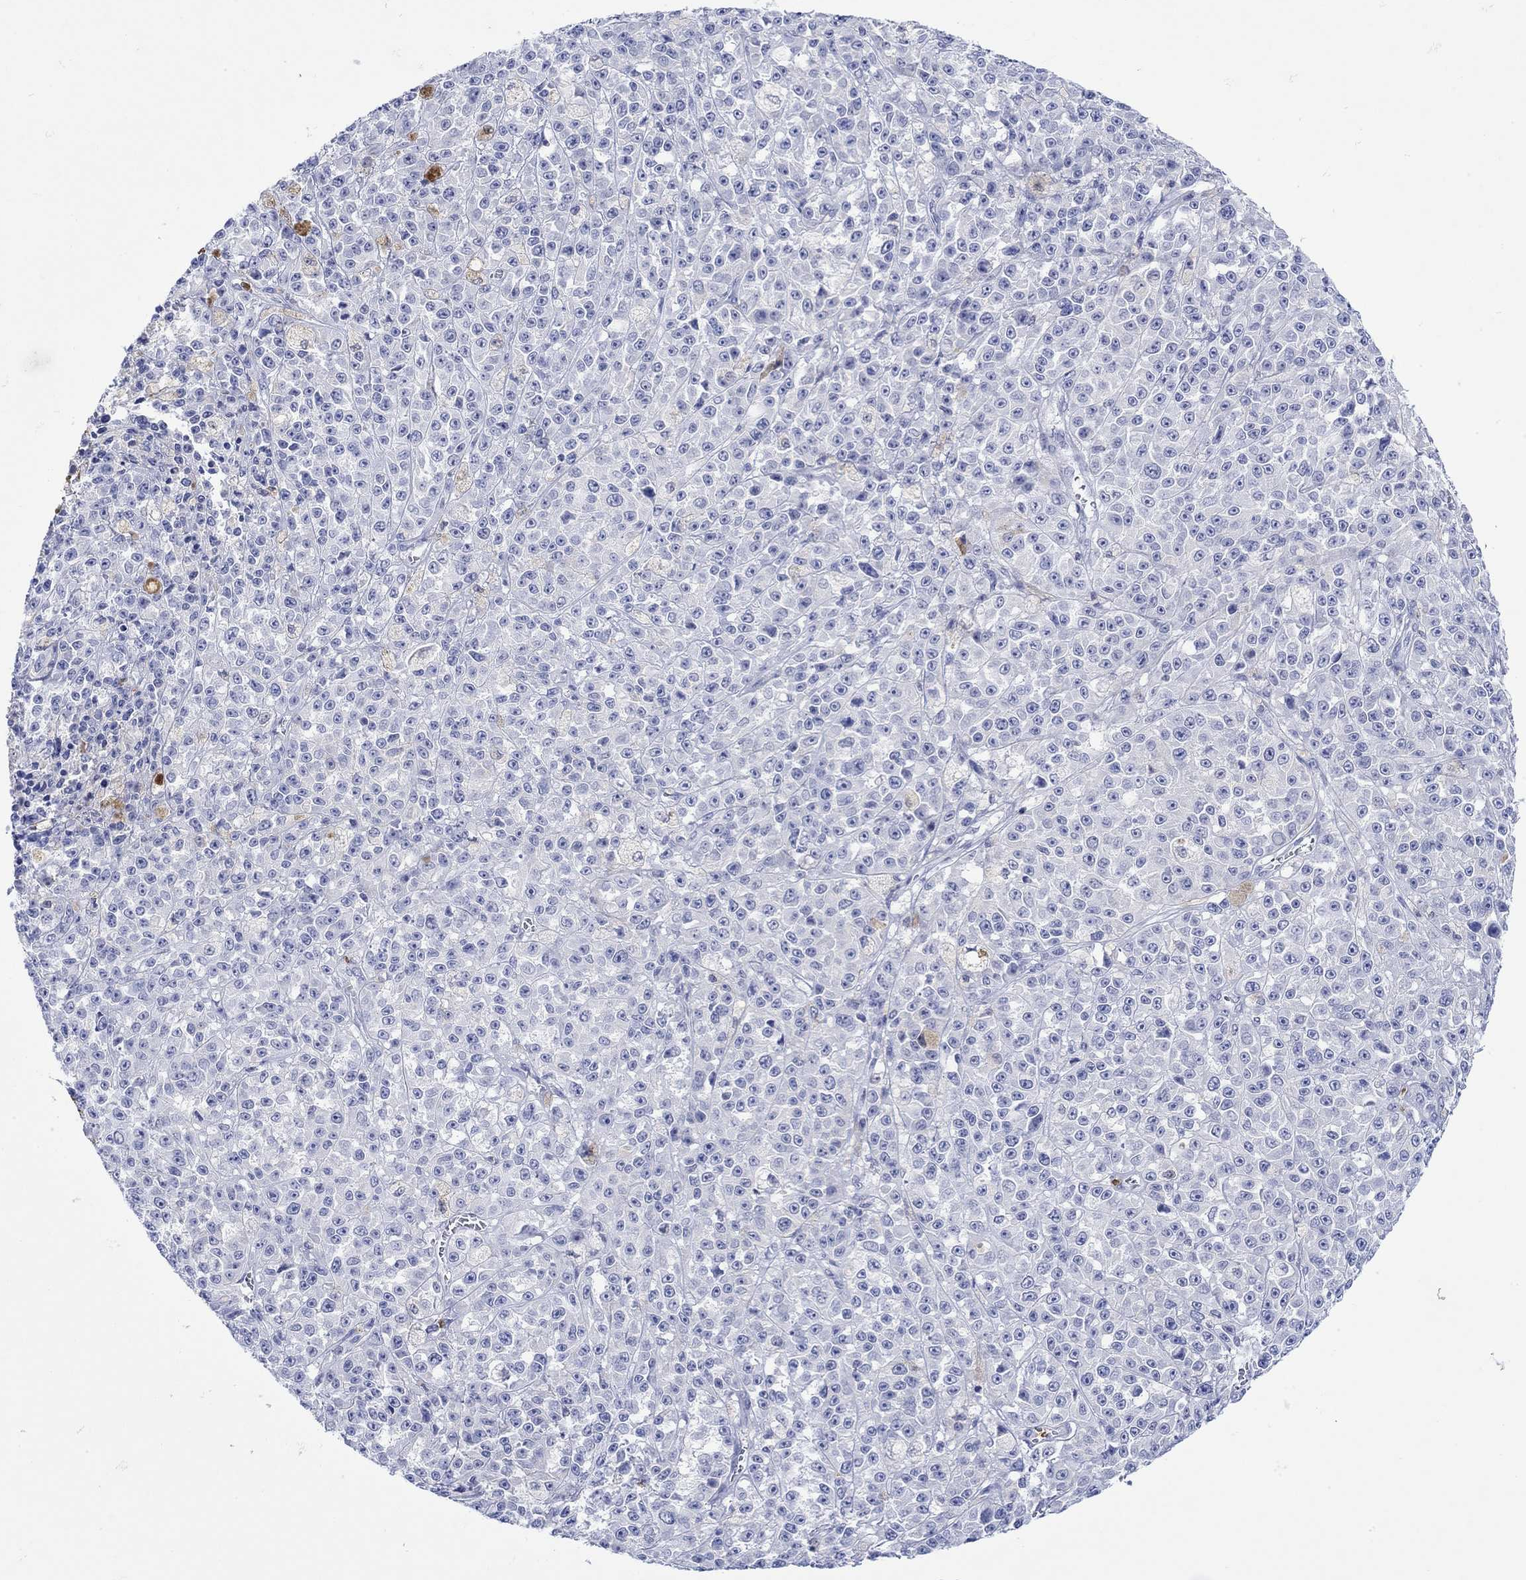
{"staining": {"intensity": "negative", "quantity": "none", "location": "none"}, "tissue": "melanoma", "cell_type": "Tumor cells", "image_type": "cancer", "snomed": [{"axis": "morphology", "description": "Malignant melanoma, NOS"}, {"axis": "topography", "description": "Skin"}], "caption": "Melanoma stained for a protein using immunohistochemistry reveals no positivity tumor cells.", "gene": "LINGO3", "patient": {"sex": "female", "age": 58}}